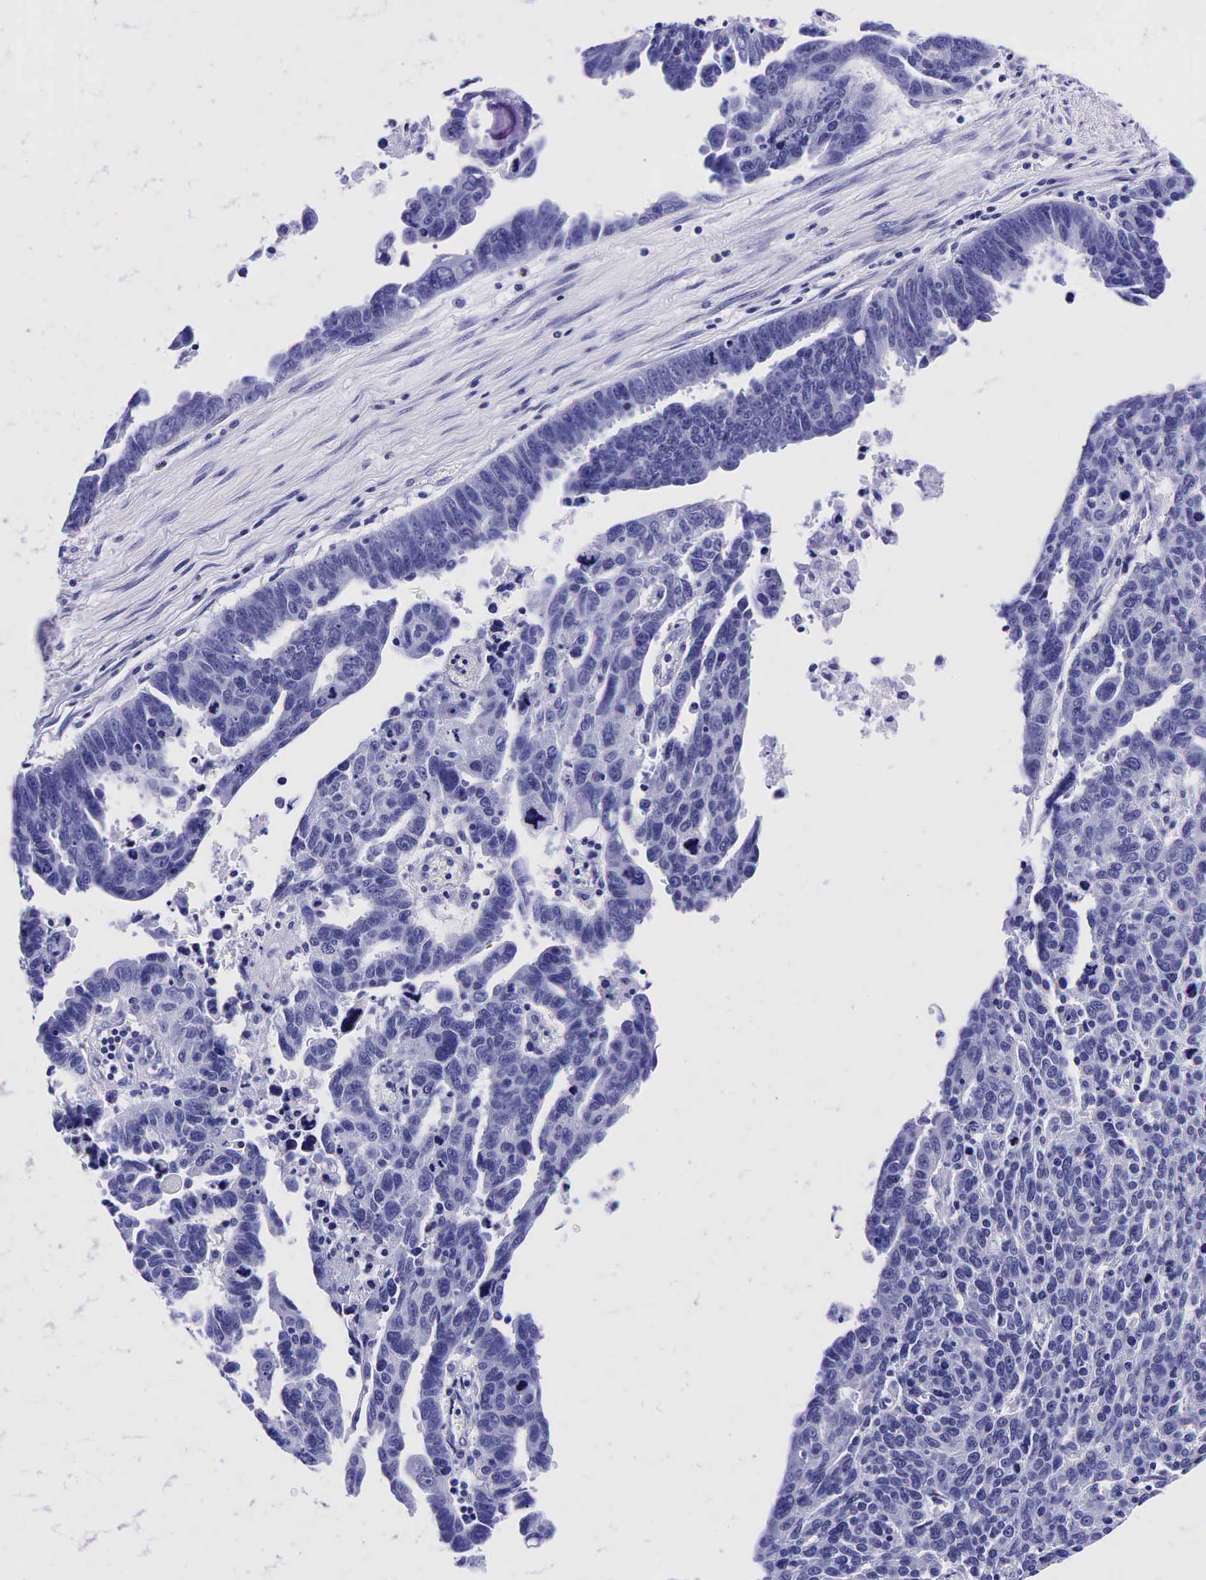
{"staining": {"intensity": "negative", "quantity": "none", "location": "none"}, "tissue": "ovarian cancer", "cell_type": "Tumor cells", "image_type": "cancer", "snomed": [{"axis": "morphology", "description": "Carcinoma, endometroid"}, {"axis": "morphology", "description": "Cystadenocarcinoma, serous, NOS"}, {"axis": "topography", "description": "Ovary"}], "caption": "Immunohistochemistry of serous cystadenocarcinoma (ovarian) displays no expression in tumor cells. (Immunohistochemistry, brightfield microscopy, high magnification).", "gene": "GCG", "patient": {"sex": "female", "age": 45}}